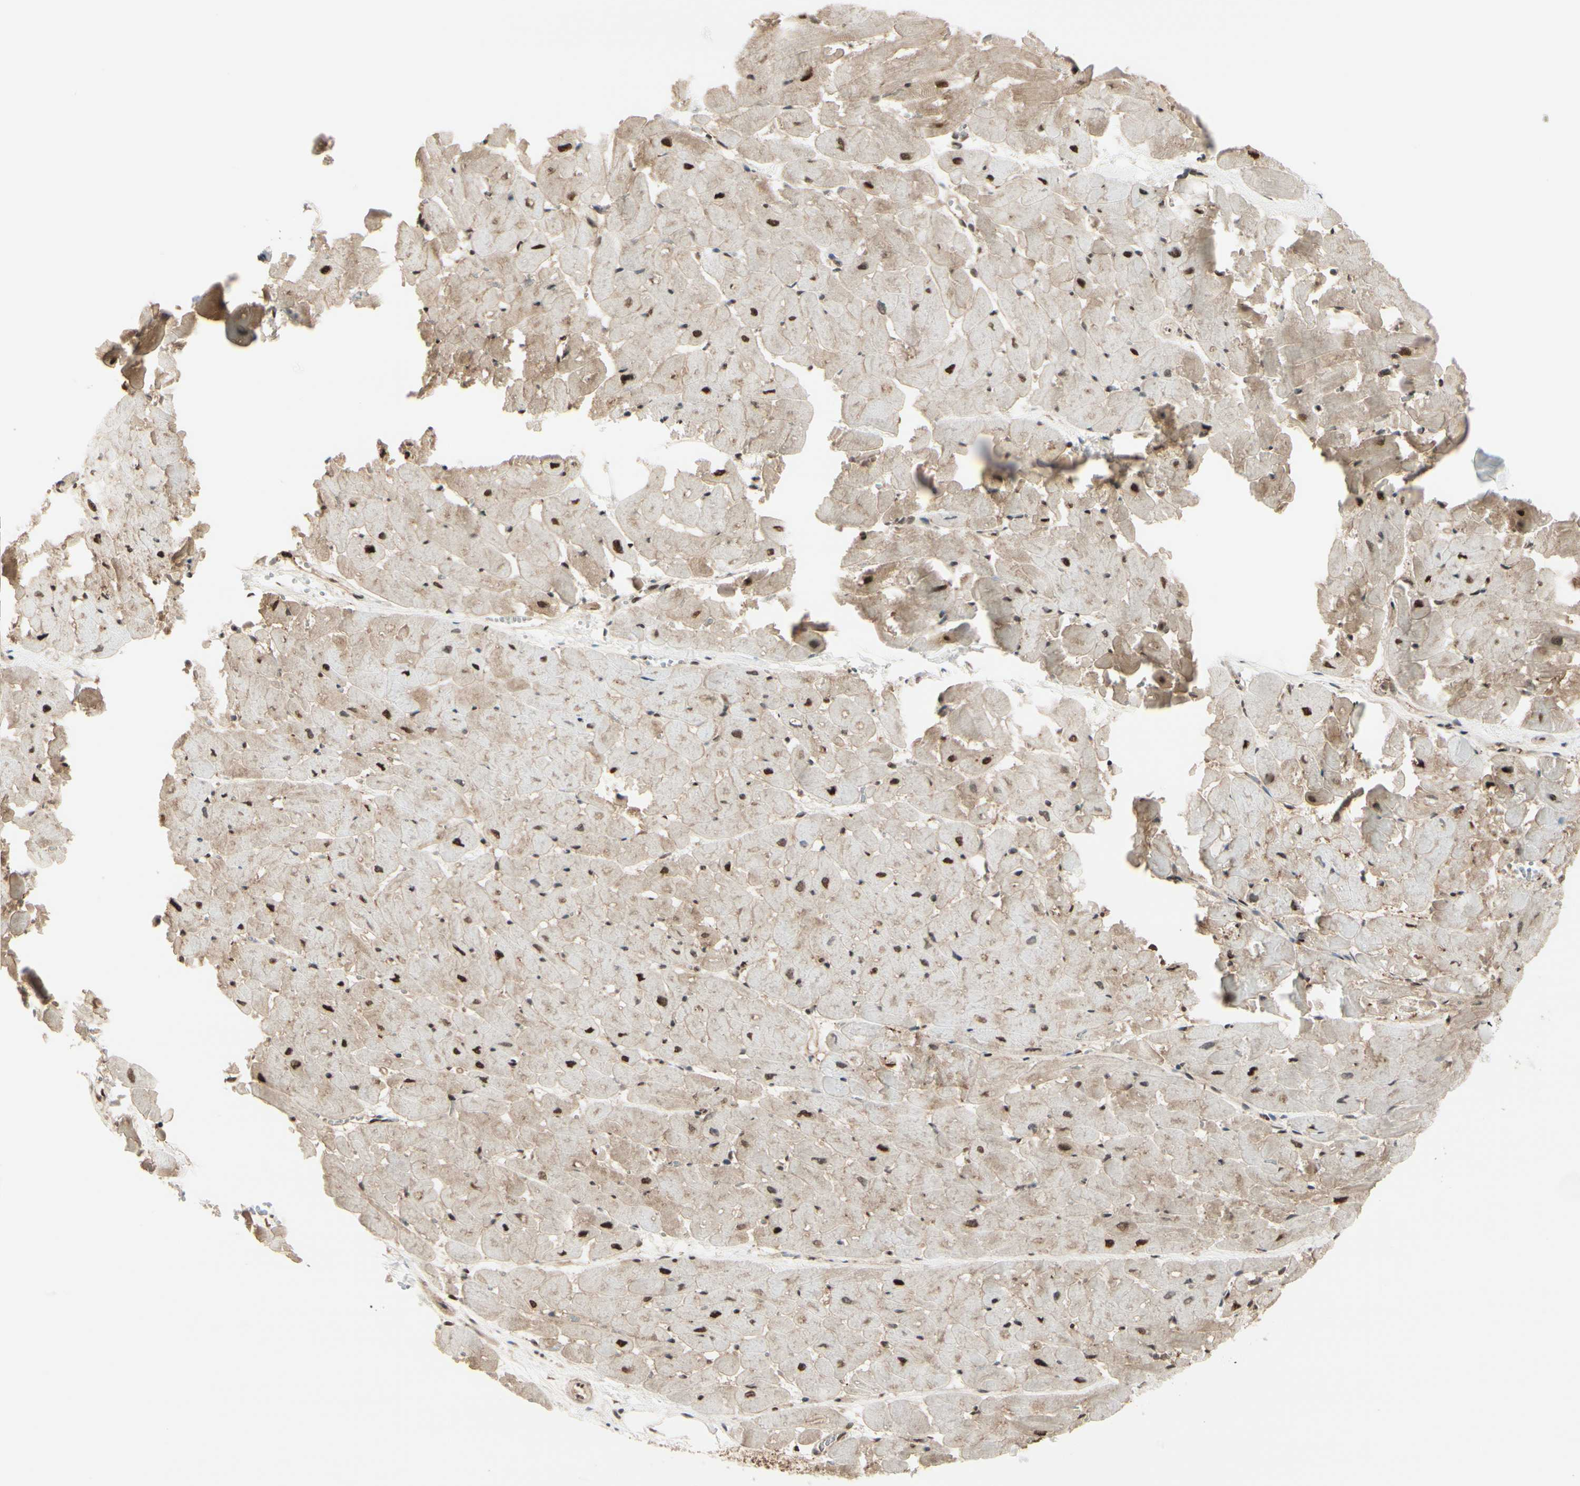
{"staining": {"intensity": "strong", "quantity": ">75%", "location": "cytoplasmic/membranous,nuclear"}, "tissue": "heart muscle", "cell_type": "Cardiomyocytes", "image_type": "normal", "snomed": [{"axis": "morphology", "description": "Normal tissue, NOS"}, {"axis": "topography", "description": "Heart"}], "caption": "Heart muscle was stained to show a protein in brown. There is high levels of strong cytoplasmic/membranous,nuclear expression in about >75% of cardiomyocytes.", "gene": "HSF1", "patient": {"sex": "female", "age": 19}}